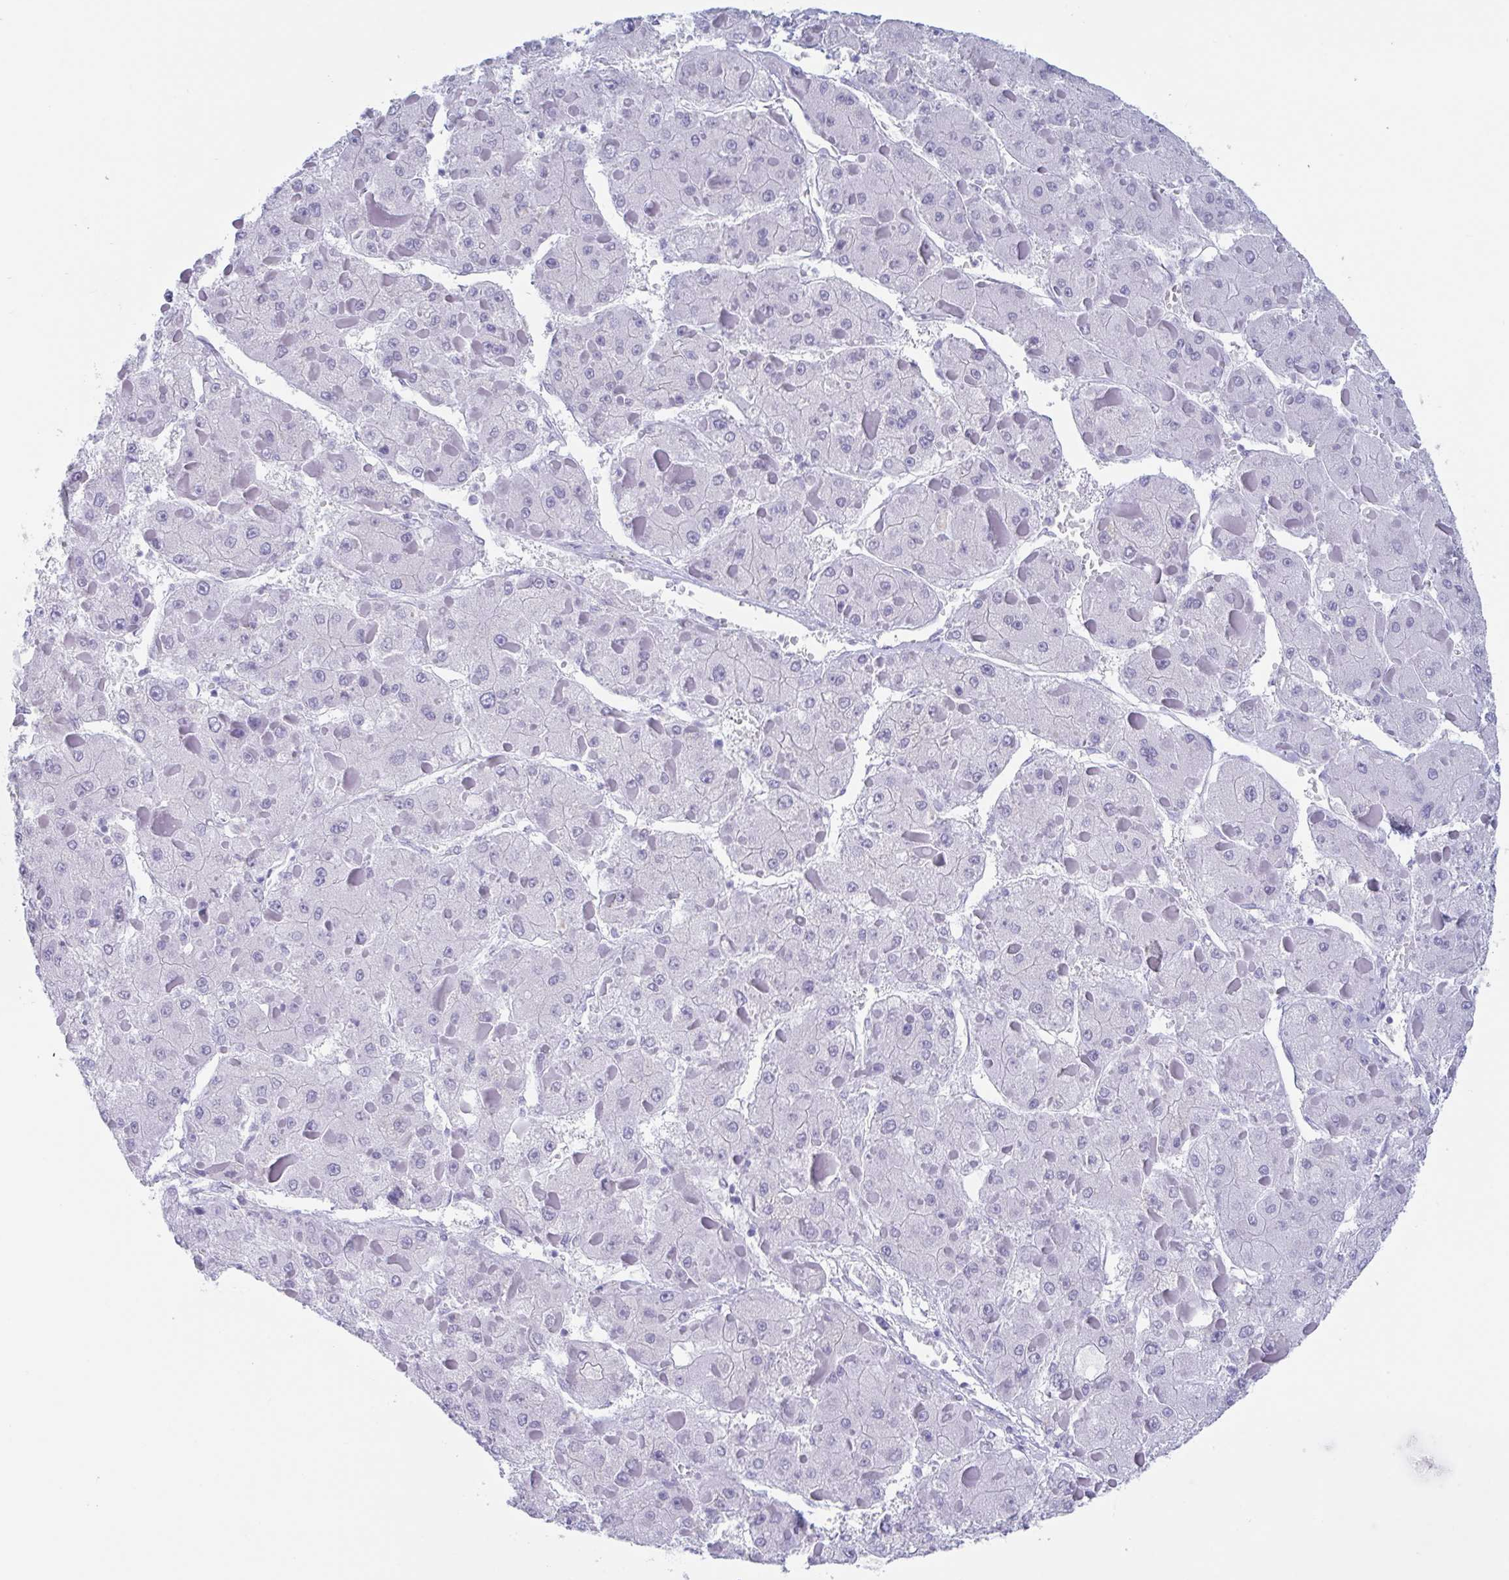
{"staining": {"intensity": "negative", "quantity": "none", "location": "none"}, "tissue": "liver cancer", "cell_type": "Tumor cells", "image_type": "cancer", "snomed": [{"axis": "morphology", "description": "Carcinoma, Hepatocellular, NOS"}, {"axis": "topography", "description": "Liver"}], "caption": "DAB (3,3'-diaminobenzidine) immunohistochemical staining of human liver cancer (hepatocellular carcinoma) reveals no significant staining in tumor cells.", "gene": "CDX4", "patient": {"sex": "female", "age": 73}}